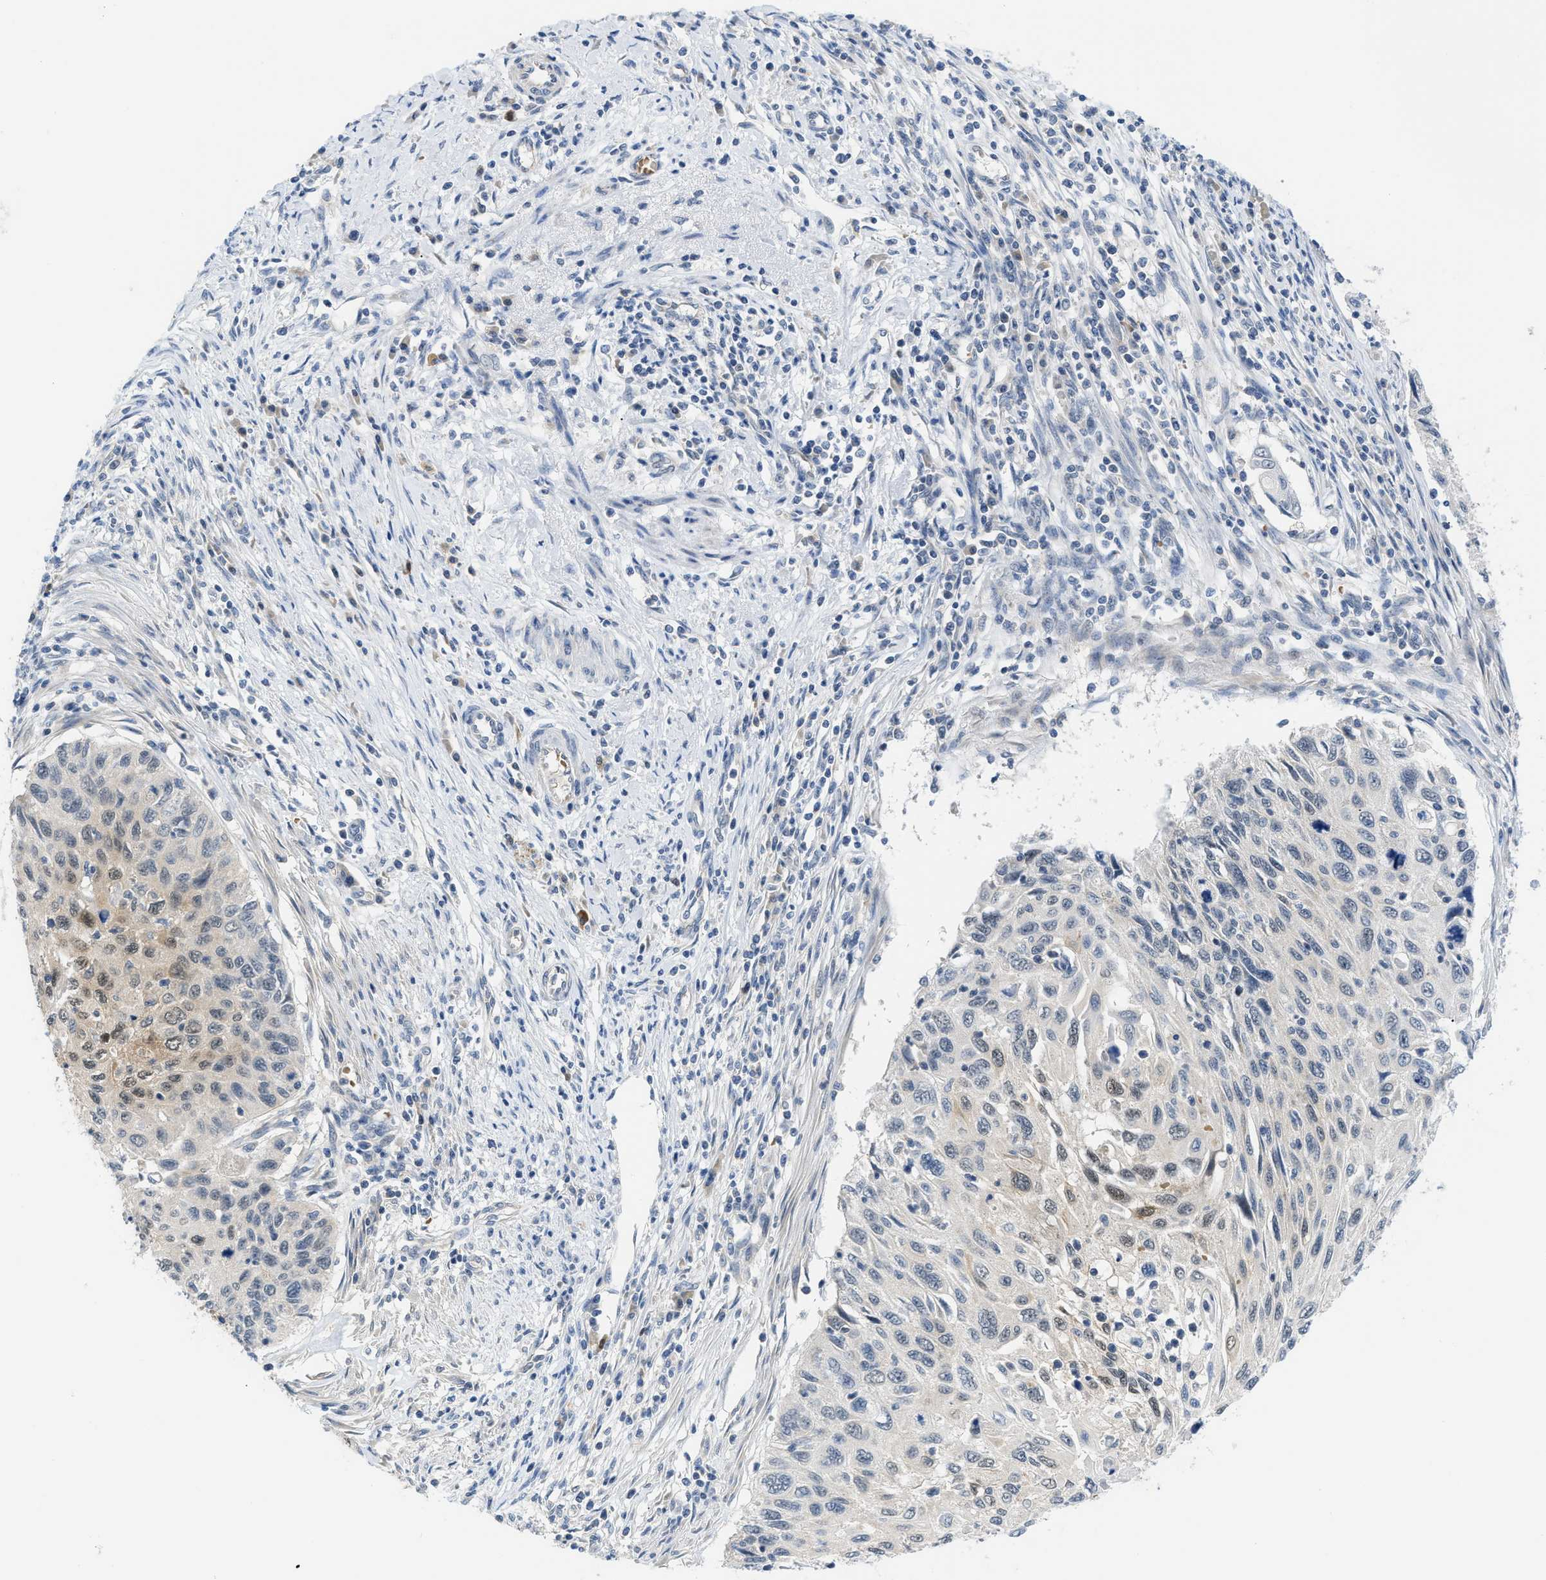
{"staining": {"intensity": "weak", "quantity": "<25%", "location": "cytoplasmic/membranous,nuclear"}, "tissue": "cervical cancer", "cell_type": "Tumor cells", "image_type": "cancer", "snomed": [{"axis": "morphology", "description": "Squamous cell carcinoma, NOS"}, {"axis": "topography", "description": "Cervix"}], "caption": "The image exhibits no significant expression in tumor cells of cervical squamous cell carcinoma.", "gene": "PSAT1", "patient": {"sex": "female", "age": 70}}